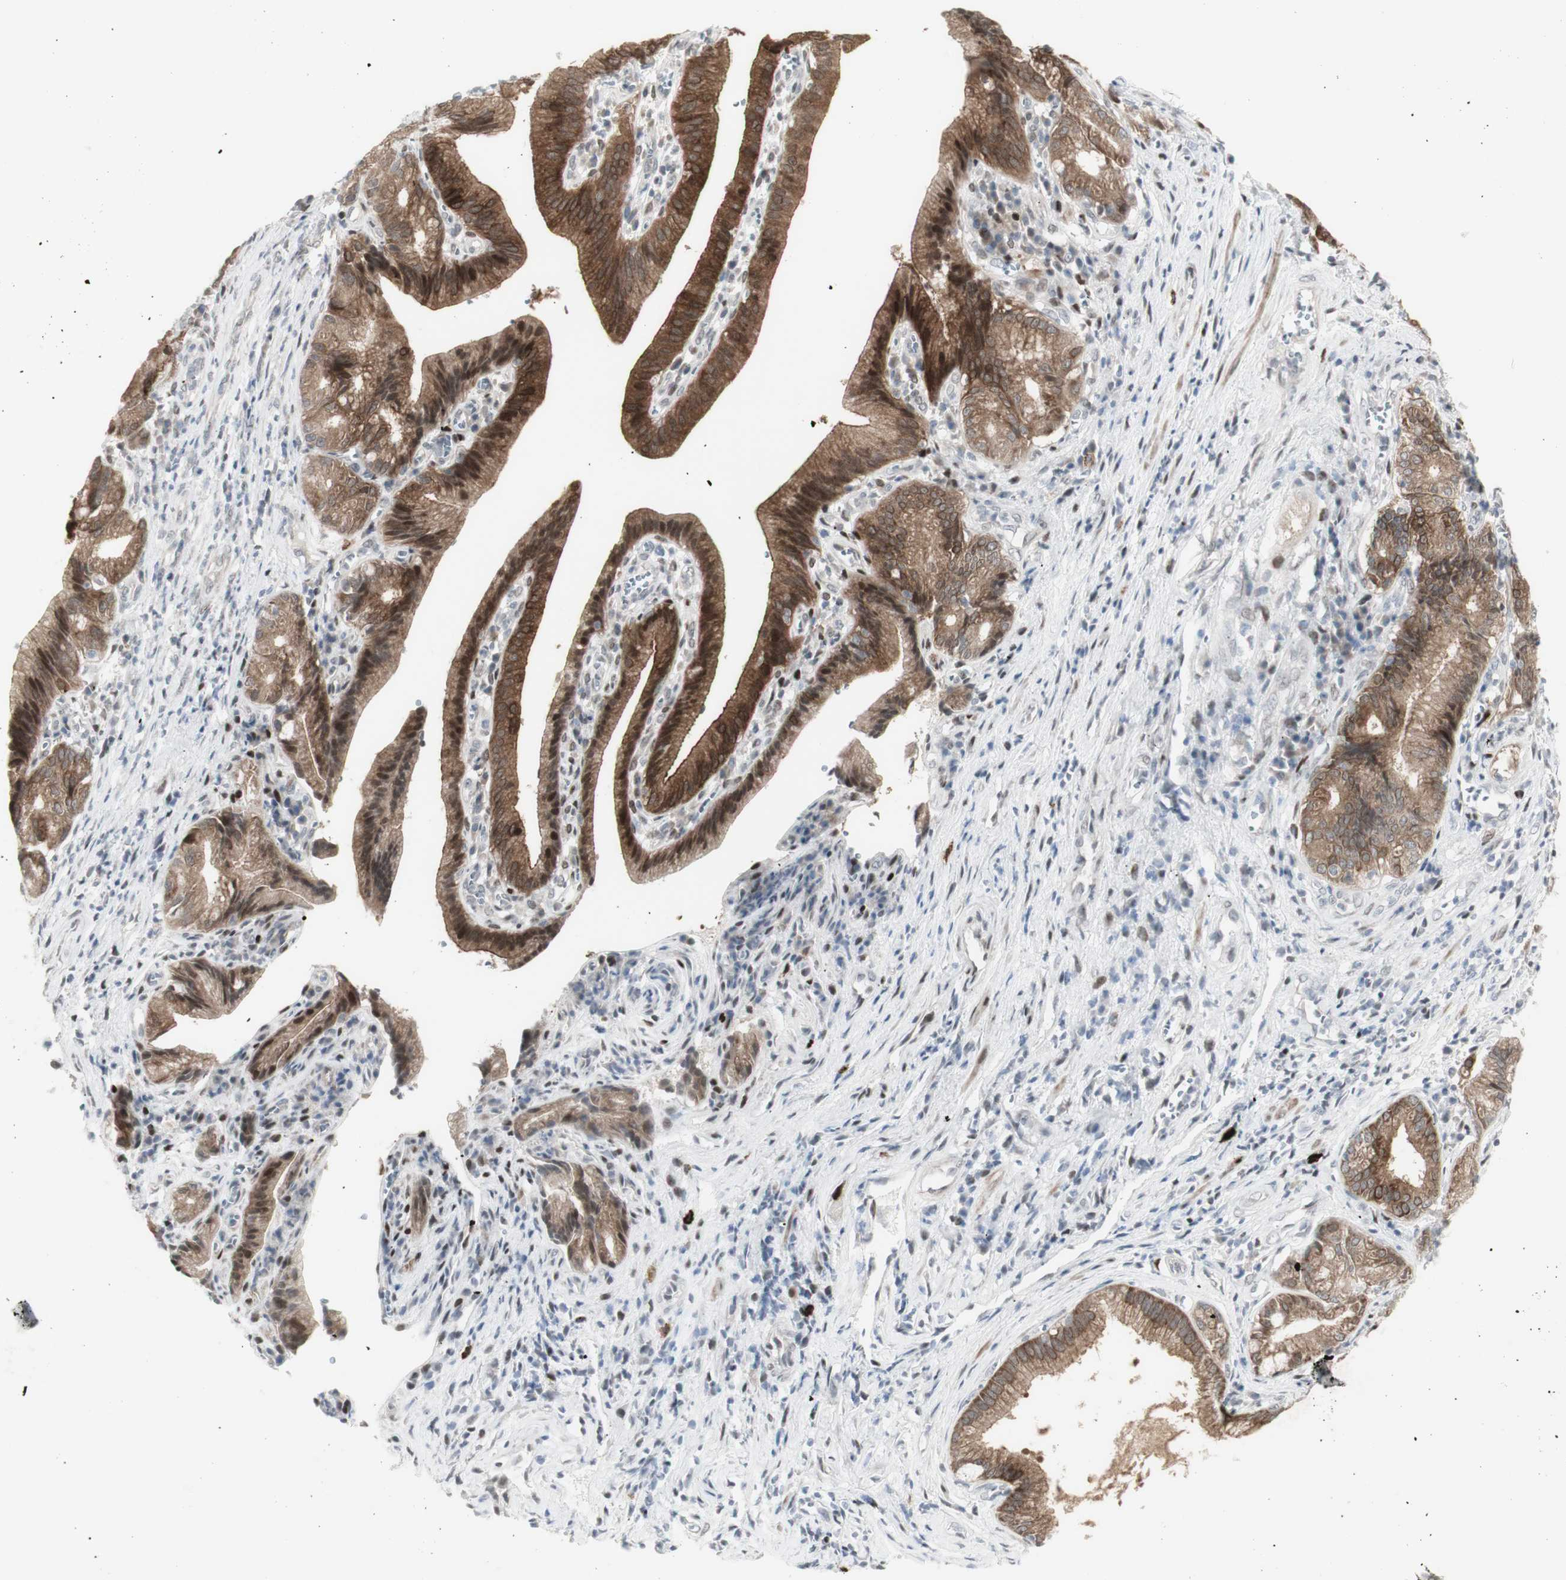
{"staining": {"intensity": "strong", "quantity": ">75%", "location": "cytoplasmic/membranous,nuclear"}, "tissue": "pancreatic cancer", "cell_type": "Tumor cells", "image_type": "cancer", "snomed": [{"axis": "morphology", "description": "Adenocarcinoma, NOS"}, {"axis": "topography", "description": "Pancreas"}], "caption": "Immunohistochemical staining of pancreatic cancer (adenocarcinoma) demonstrates high levels of strong cytoplasmic/membranous and nuclear staining in approximately >75% of tumor cells.", "gene": "C1orf116", "patient": {"sex": "female", "age": 75}}